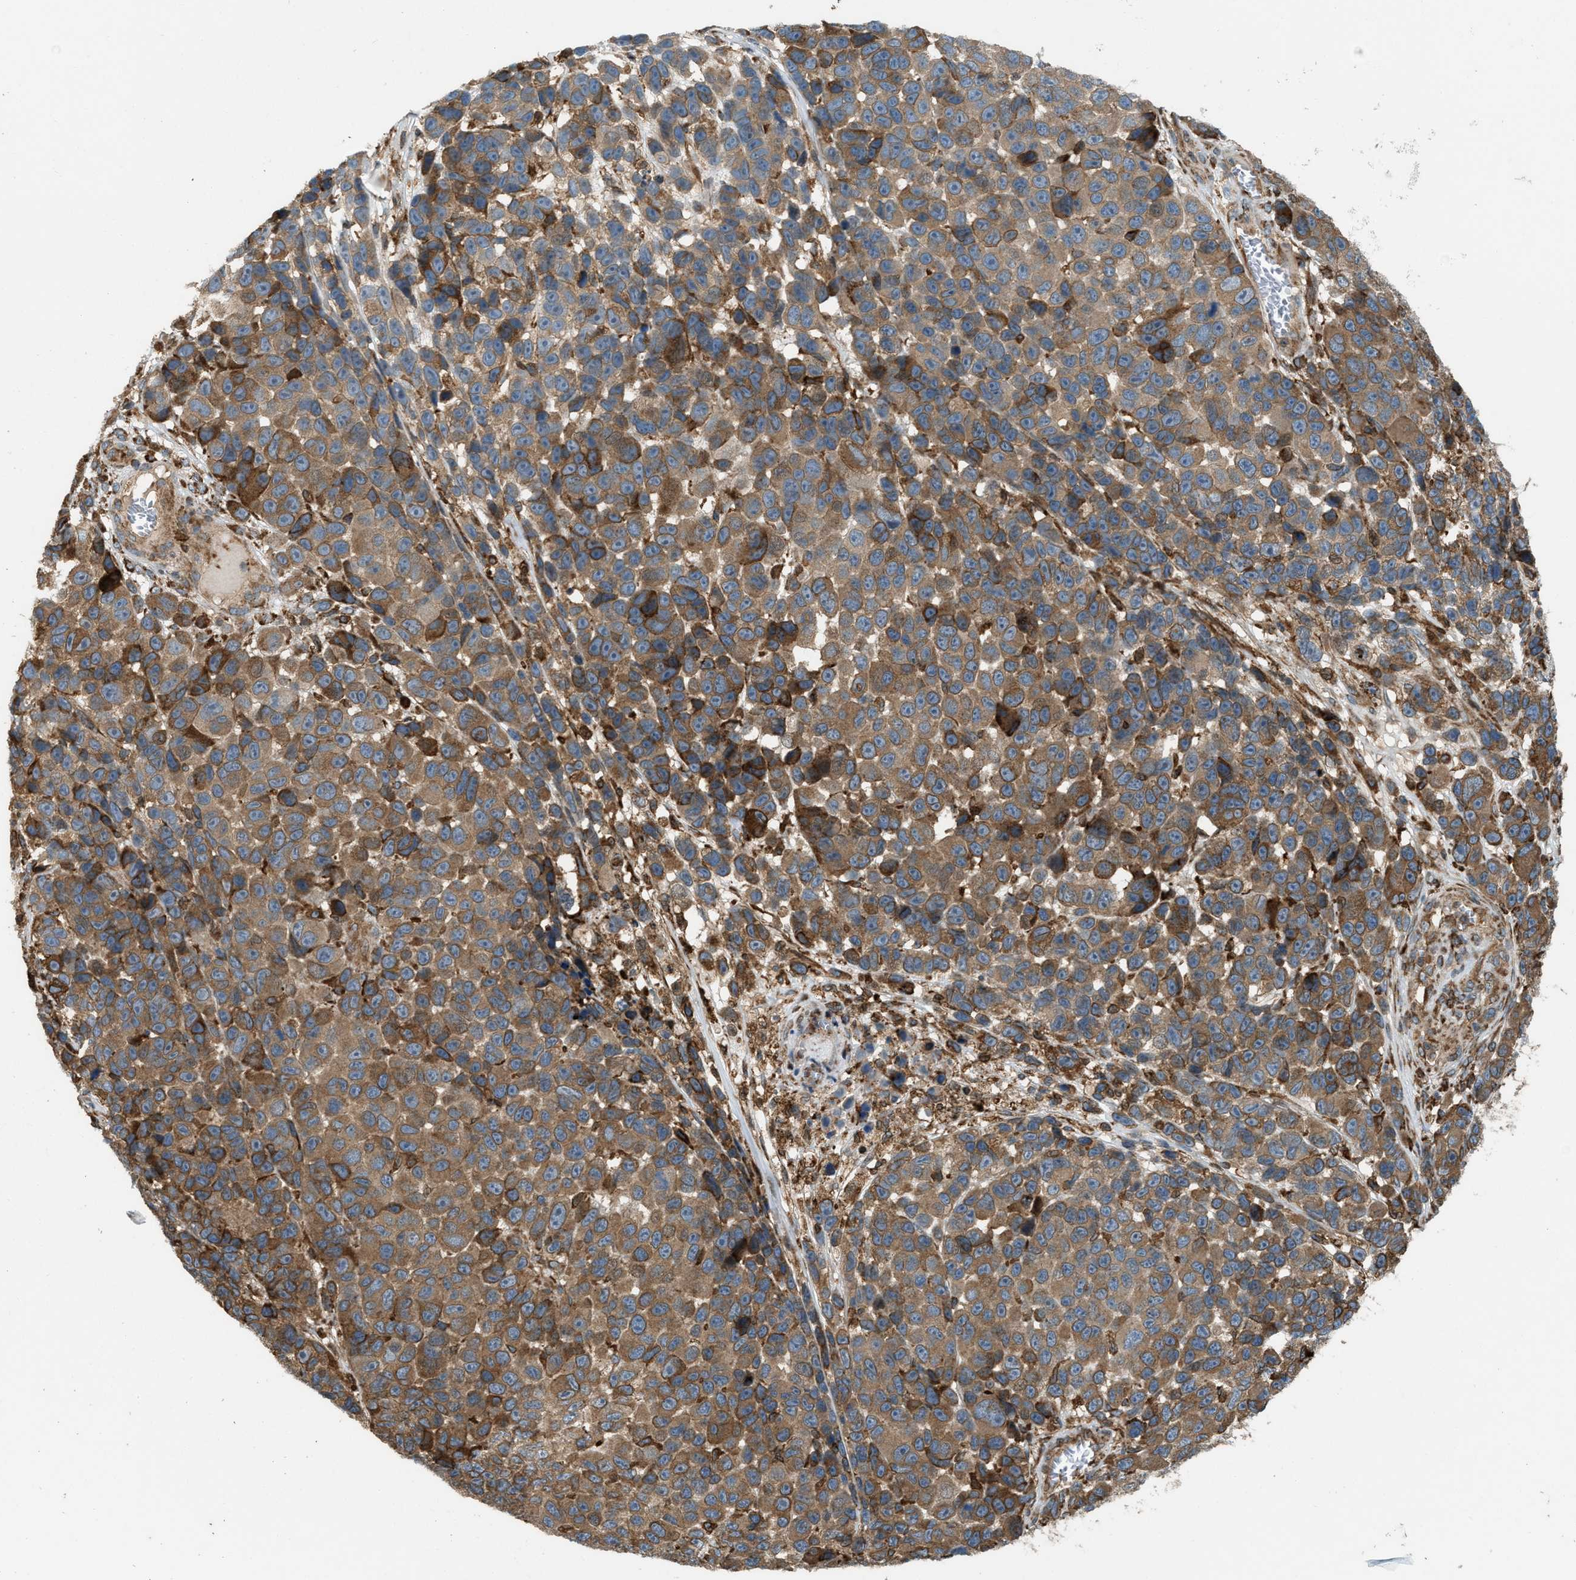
{"staining": {"intensity": "moderate", "quantity": ">75%", "location": "cytoplasmic/membranous"}, "tissue": "melanoma", "cell_type": "Tumor cells", "image_type": "cancer", "snomed": [{"axis": "morphology", "description": "Malignant melanoma, NOS"}, {"axis": "topography", "description": "Skin"}], "caption": "About >75% of tumor cells in human malignant melanoma demonstrate moderate cytoplasmic/membranous protein positivity as visualized by brown immunohistochemical staining.", "gene": "BAIAP2L1", "patient": {"sex": "male", "age": 53}}